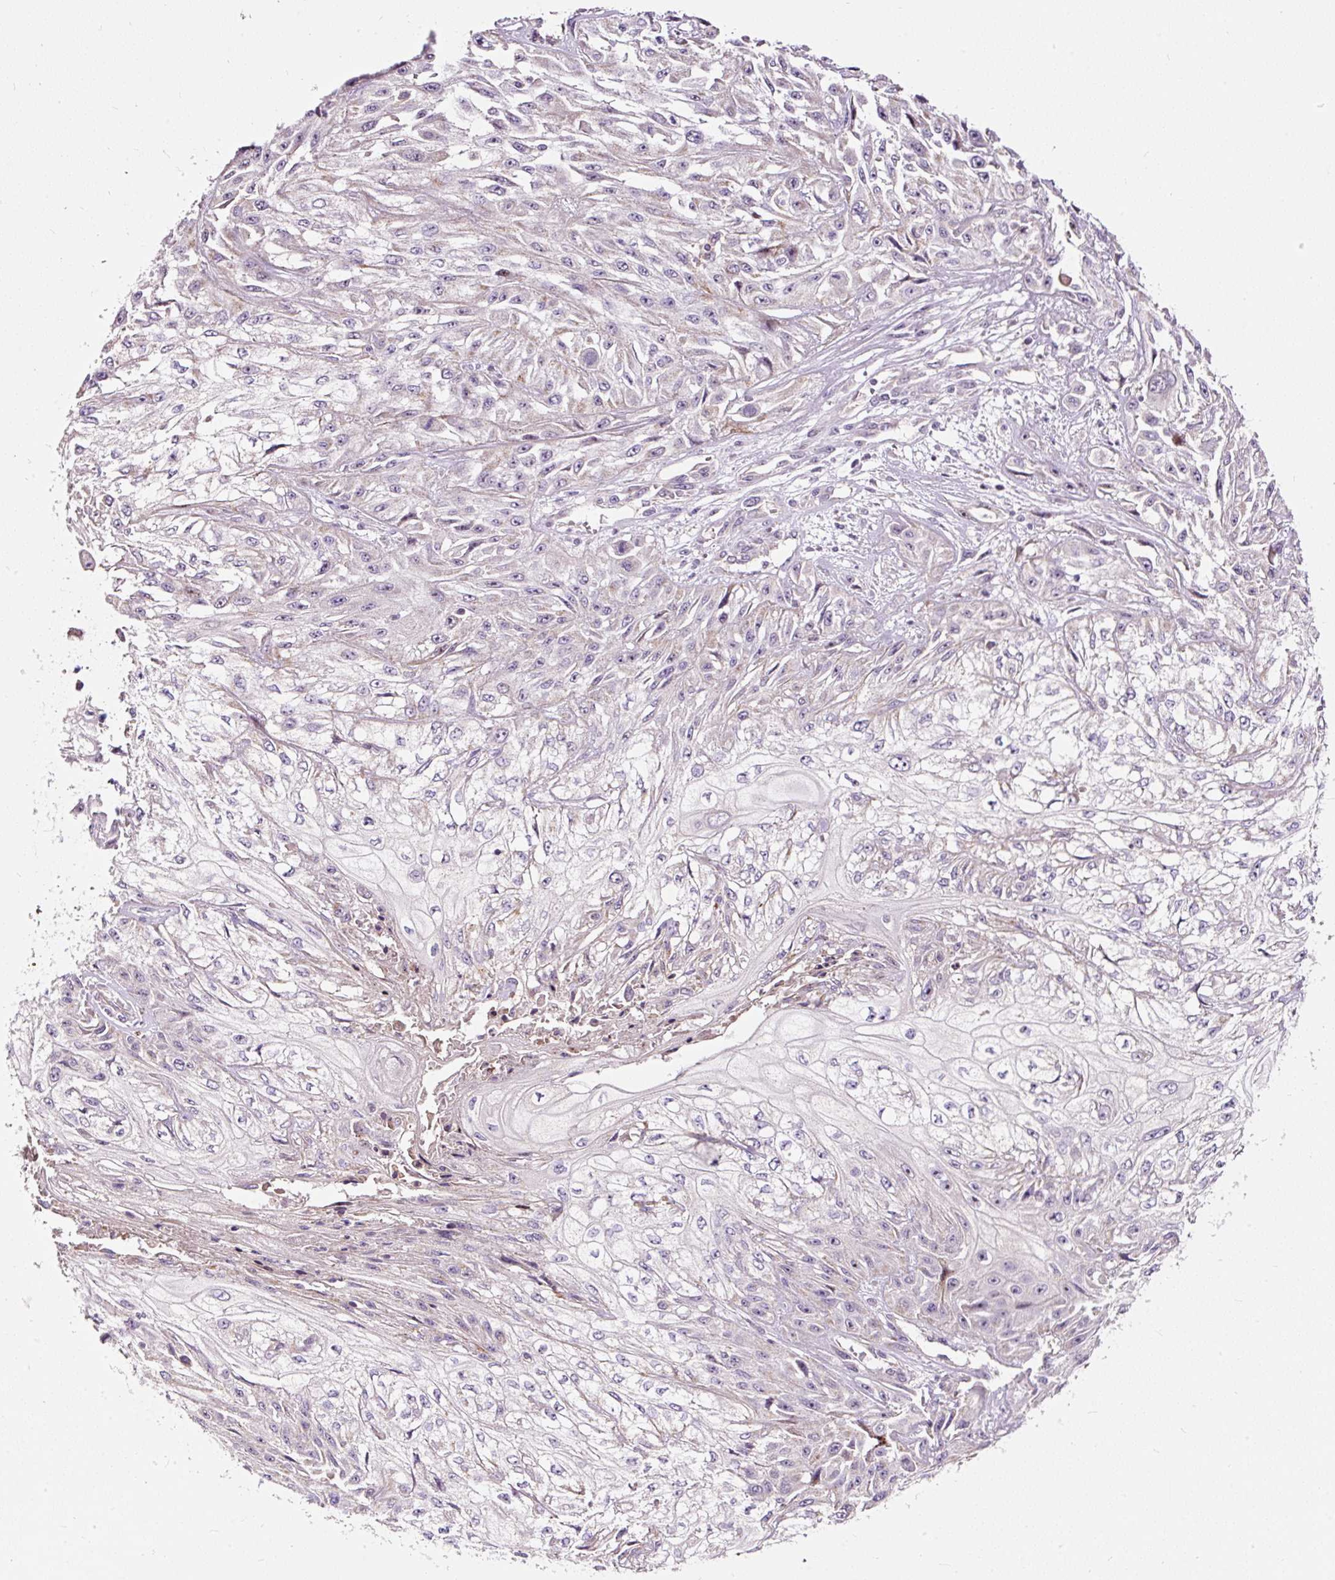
{"staining": {"intensity": "negative", "quantity": "none", "location": "none"}, "tissue": "skin cancer", "cell_type": "Tumor cells", "image_type": "cancer", "snomed": [{"axis": "morphology", "description": "Squamous cell carcinoma, NOS"}, {"axis": "morphology", "description": "Squamous cell carcinoma, metastatic, NOS"}, {"axis": "topography", "description": "Skin"}, {"axis": "topography", "description": "Lymph node"}], "caption": "The micrograph shows no staining of tumor cells in skin cancer.", "gene": "BOLA3", "patient": {"sex": "male", "age": 75}}